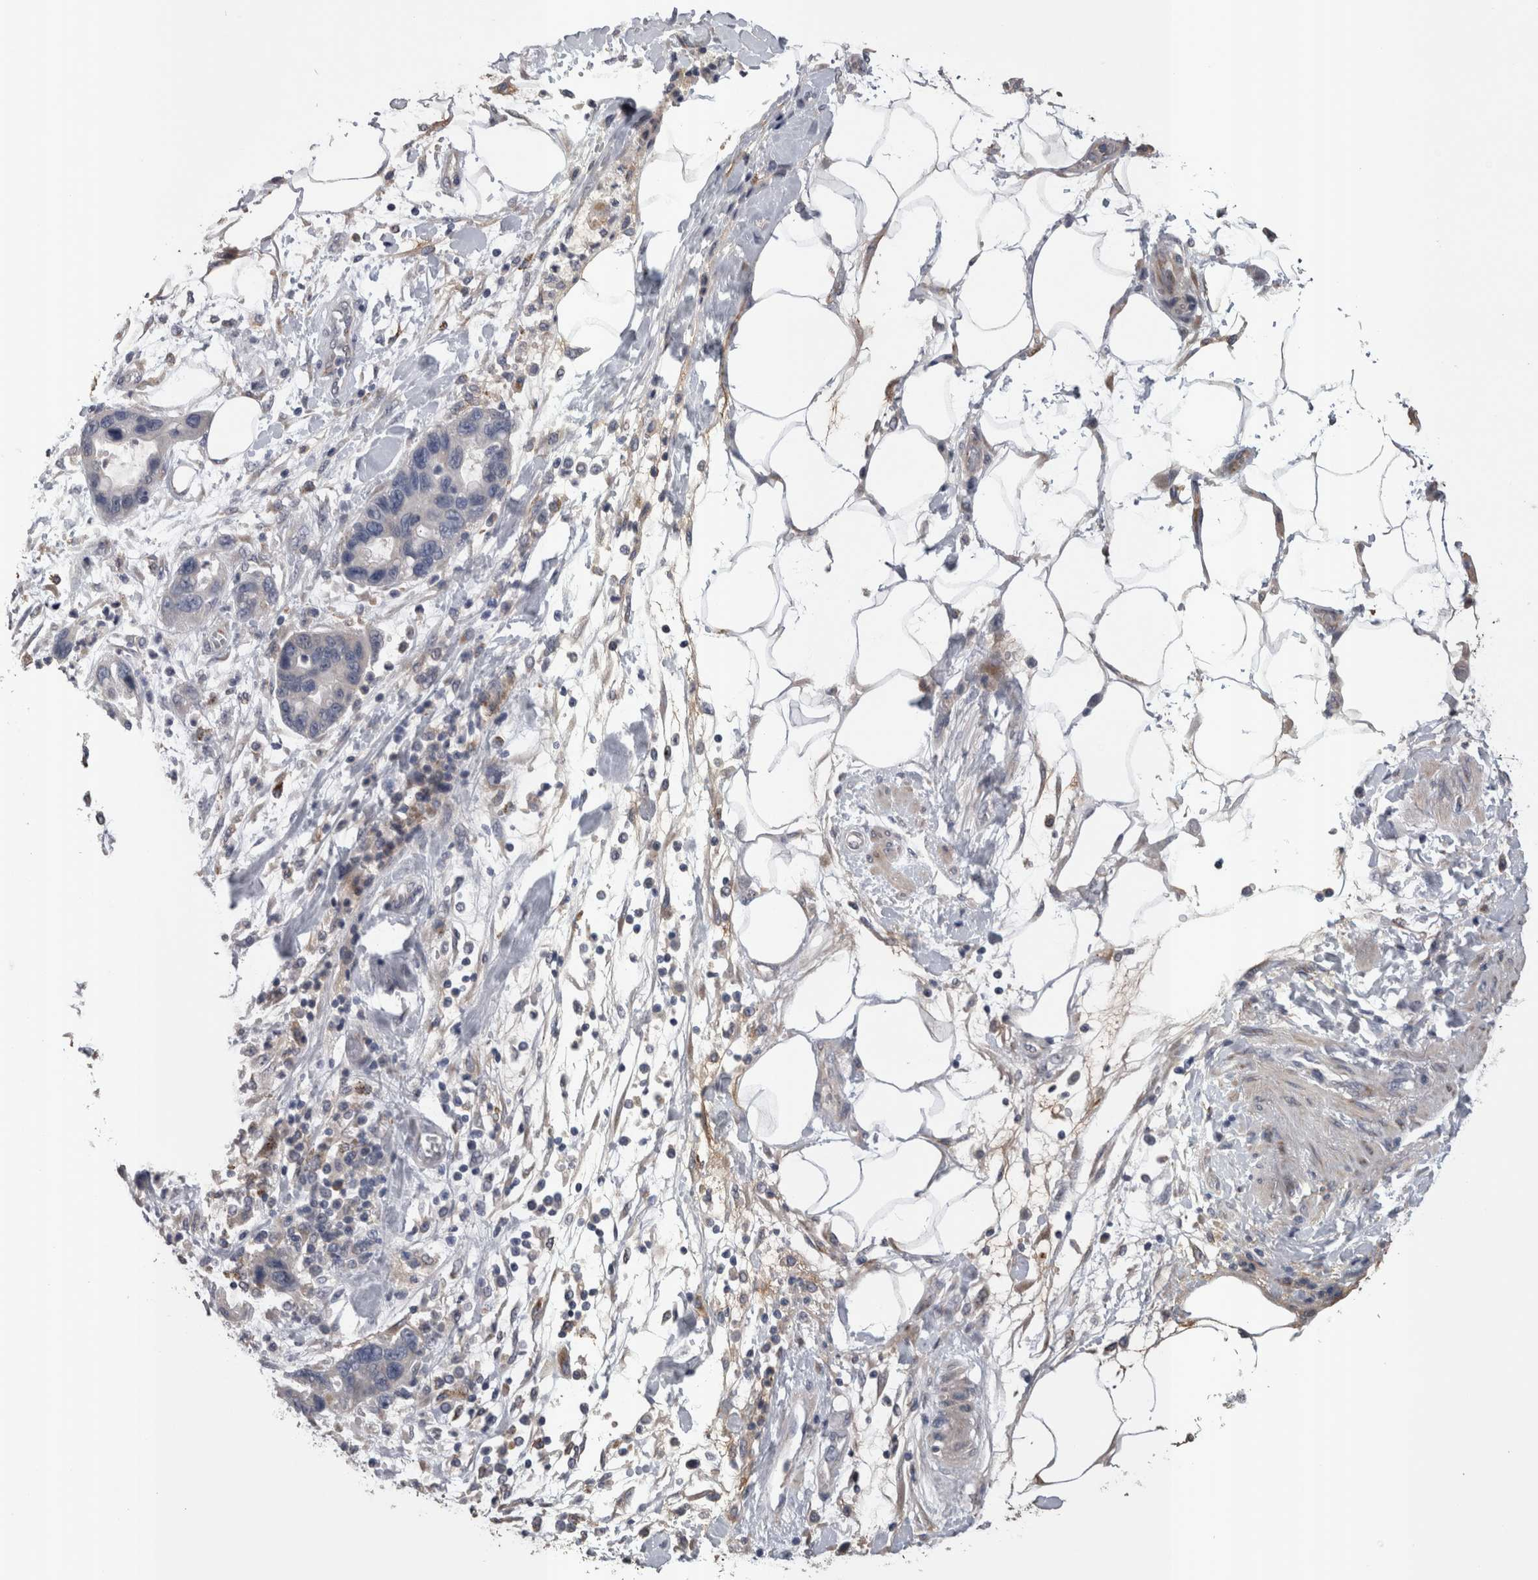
{"staining": {"intensity": "negative", "quantity": "none", "location": "none"}, "tissue": "pancreatic cancer", "cell_type": "Tumor cells", "image_type": "cancer", "snomed": [{"axis": "morphology", "description": "Normal tissue, NOS"}, {"axis": "morphology", "description": "Adenocarcinoma, NOS"}, {"axis": "topography", "description": "Pancreas"}], "caption": "IHC histopathology image of neoplastic tissue: human pancreatic cancer (adenocarcinoma) stained with DAB reveals no significant protein staining in tumor cells. Brightfield microscopy of immunohistochemistry (IHC) stained with DAB (3,3'-diaminobenzidine) (brown) and hematoxylin (blue), captured at high magnification.", "gene": "STC1", "patient": {"sex": "female", "age": 71}}